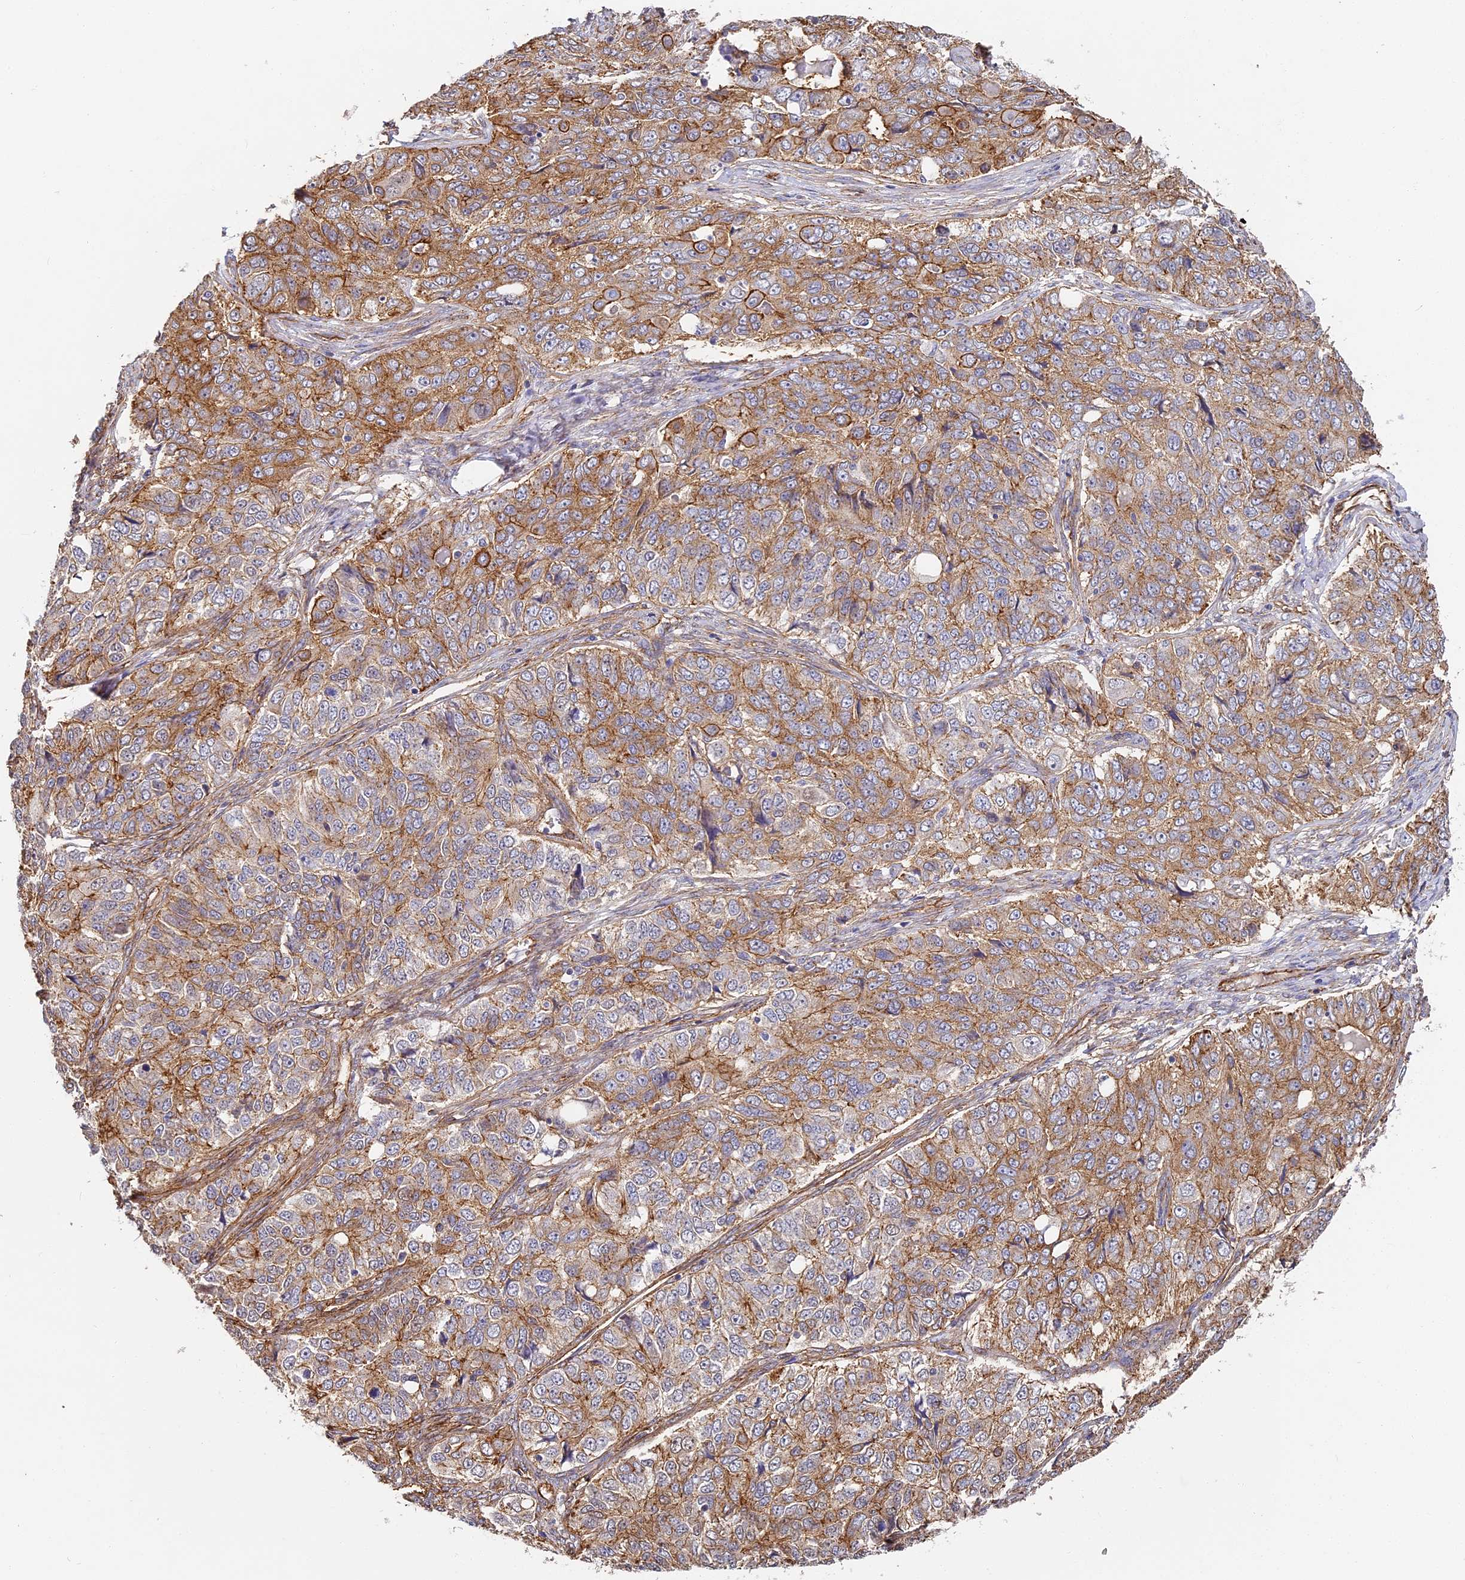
{"staining": {"intensity": "moderate", "quantity": ">75%", "location": "cytoplasmic/membranous"}, "tissue": "ovarian cancer", "cell_type": "Tumor cells", "image_type": "cancer", "snomed": [{"axis": "morphology", "description": "Carcinoma, endometroid"}, {"axis": "topography", "description": "Ovary"}], "caption": "Immunohistochemical staining of ovarian cancer demonstrates medium levels of moderate cytoplasmic/membranous protein expression in about >75% of tumor cells. The staining is performed using DAB (3,3'-diaminobenzidine) brown chromogen to label protein expression. The nuclei are counter-stained blue using hematoxylin.", "gene": "CCDC30", "patient": {"sex": "female", "age": 51}}